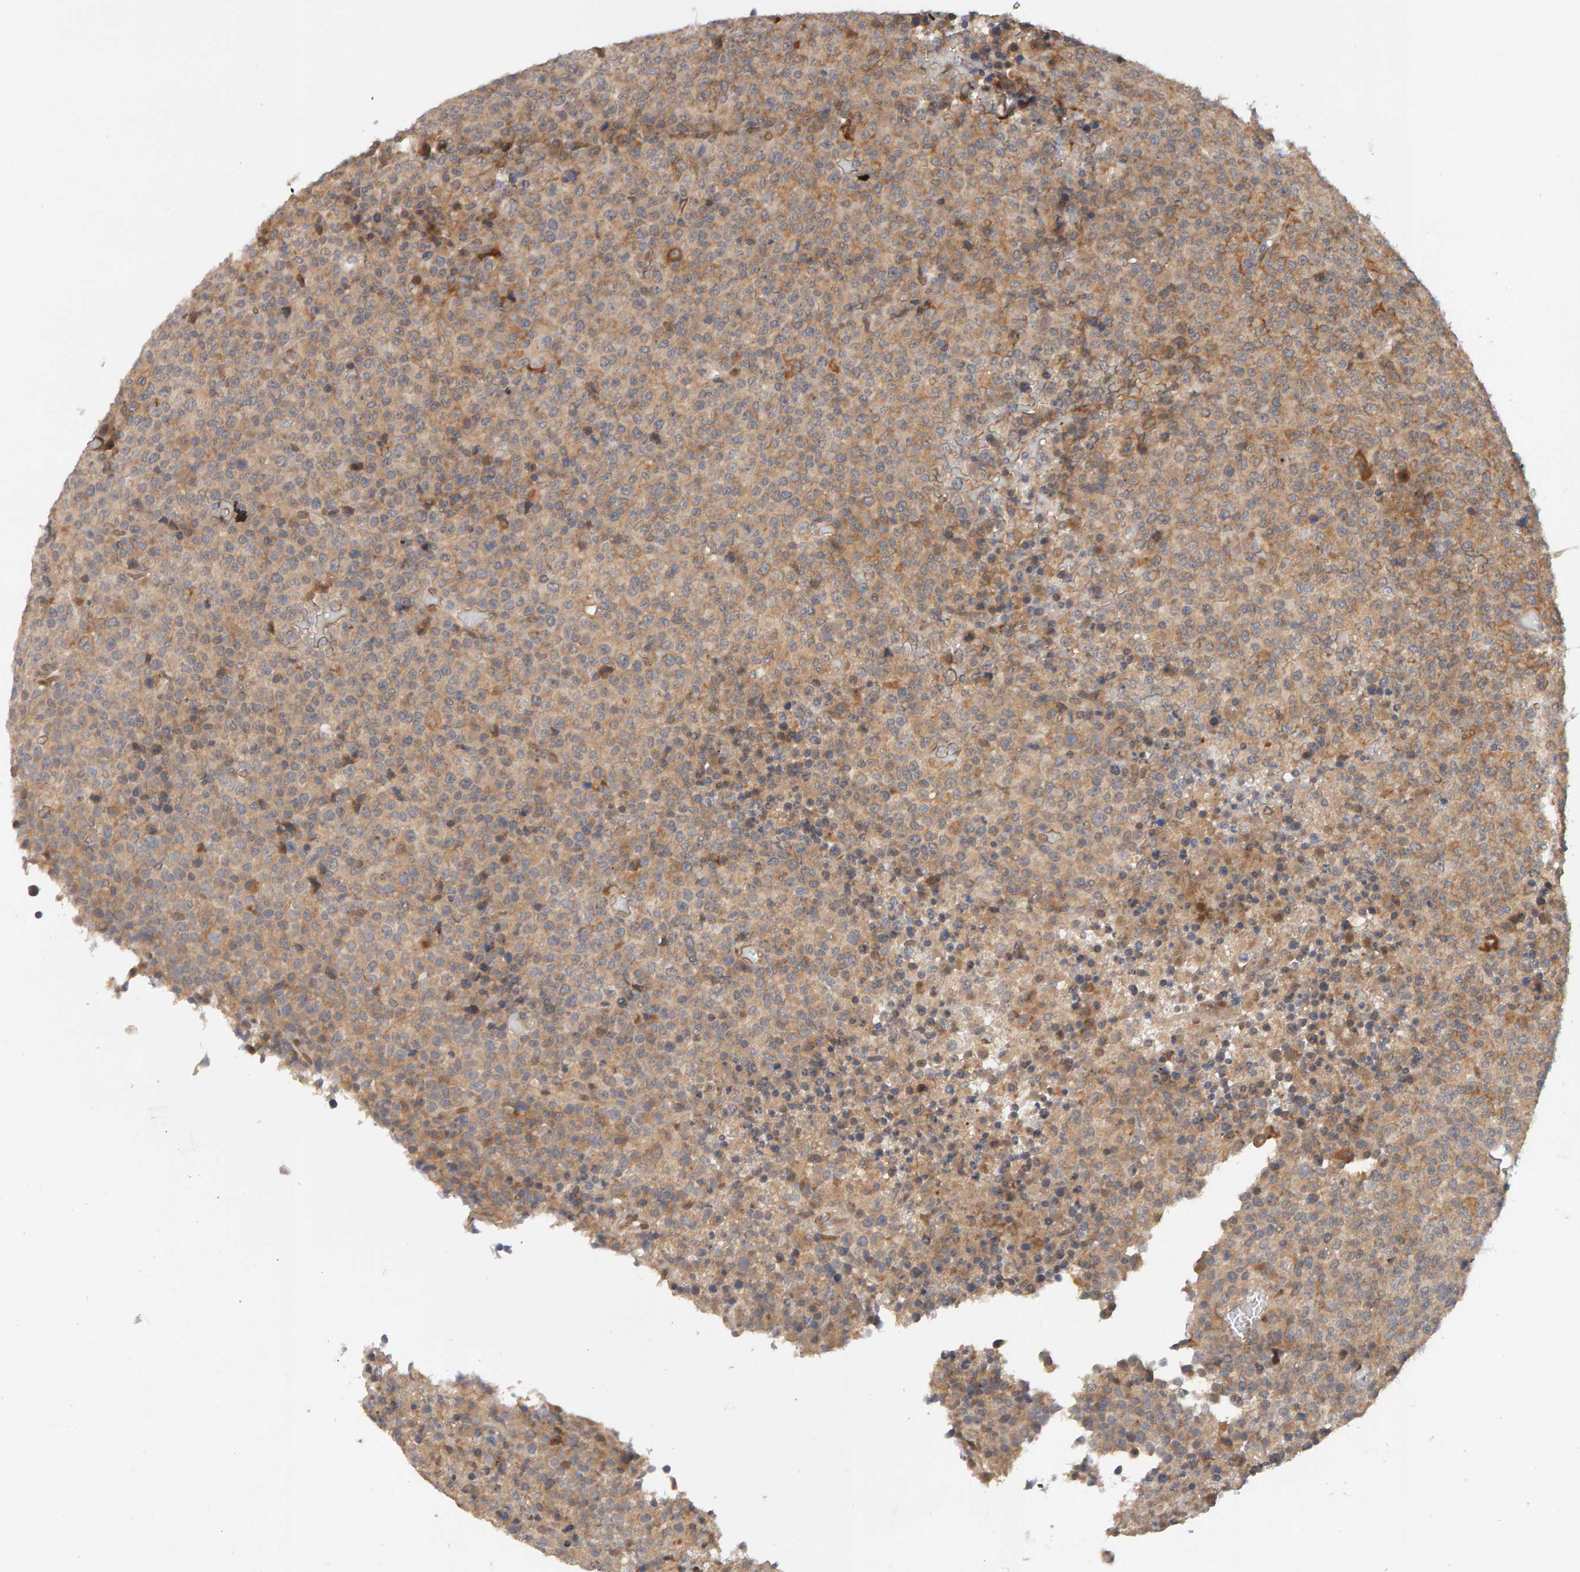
{"staining": {"intensity": "moderate", "quantity": "<25%", "location": "cytoplasmic/membranous"}, "tissue": "lymphoma", "cell_type": "Tumor cells", "image_type": "cancer", "snomed": [{"axis": "morphology", "description": "Malignant lymphoma, non-Hodgkin's type, High grade"}, {"axis": "topography", "description": "Lymph node"}], "caption": "About <25% of tumor cells in lymphoma demonstrate moderate cytoplasmic/membranous protein staining as visualized by brown immunohistochemical staining.", "gene": "NUDCD1", "patient": {"sex": "male", "age": 13}}